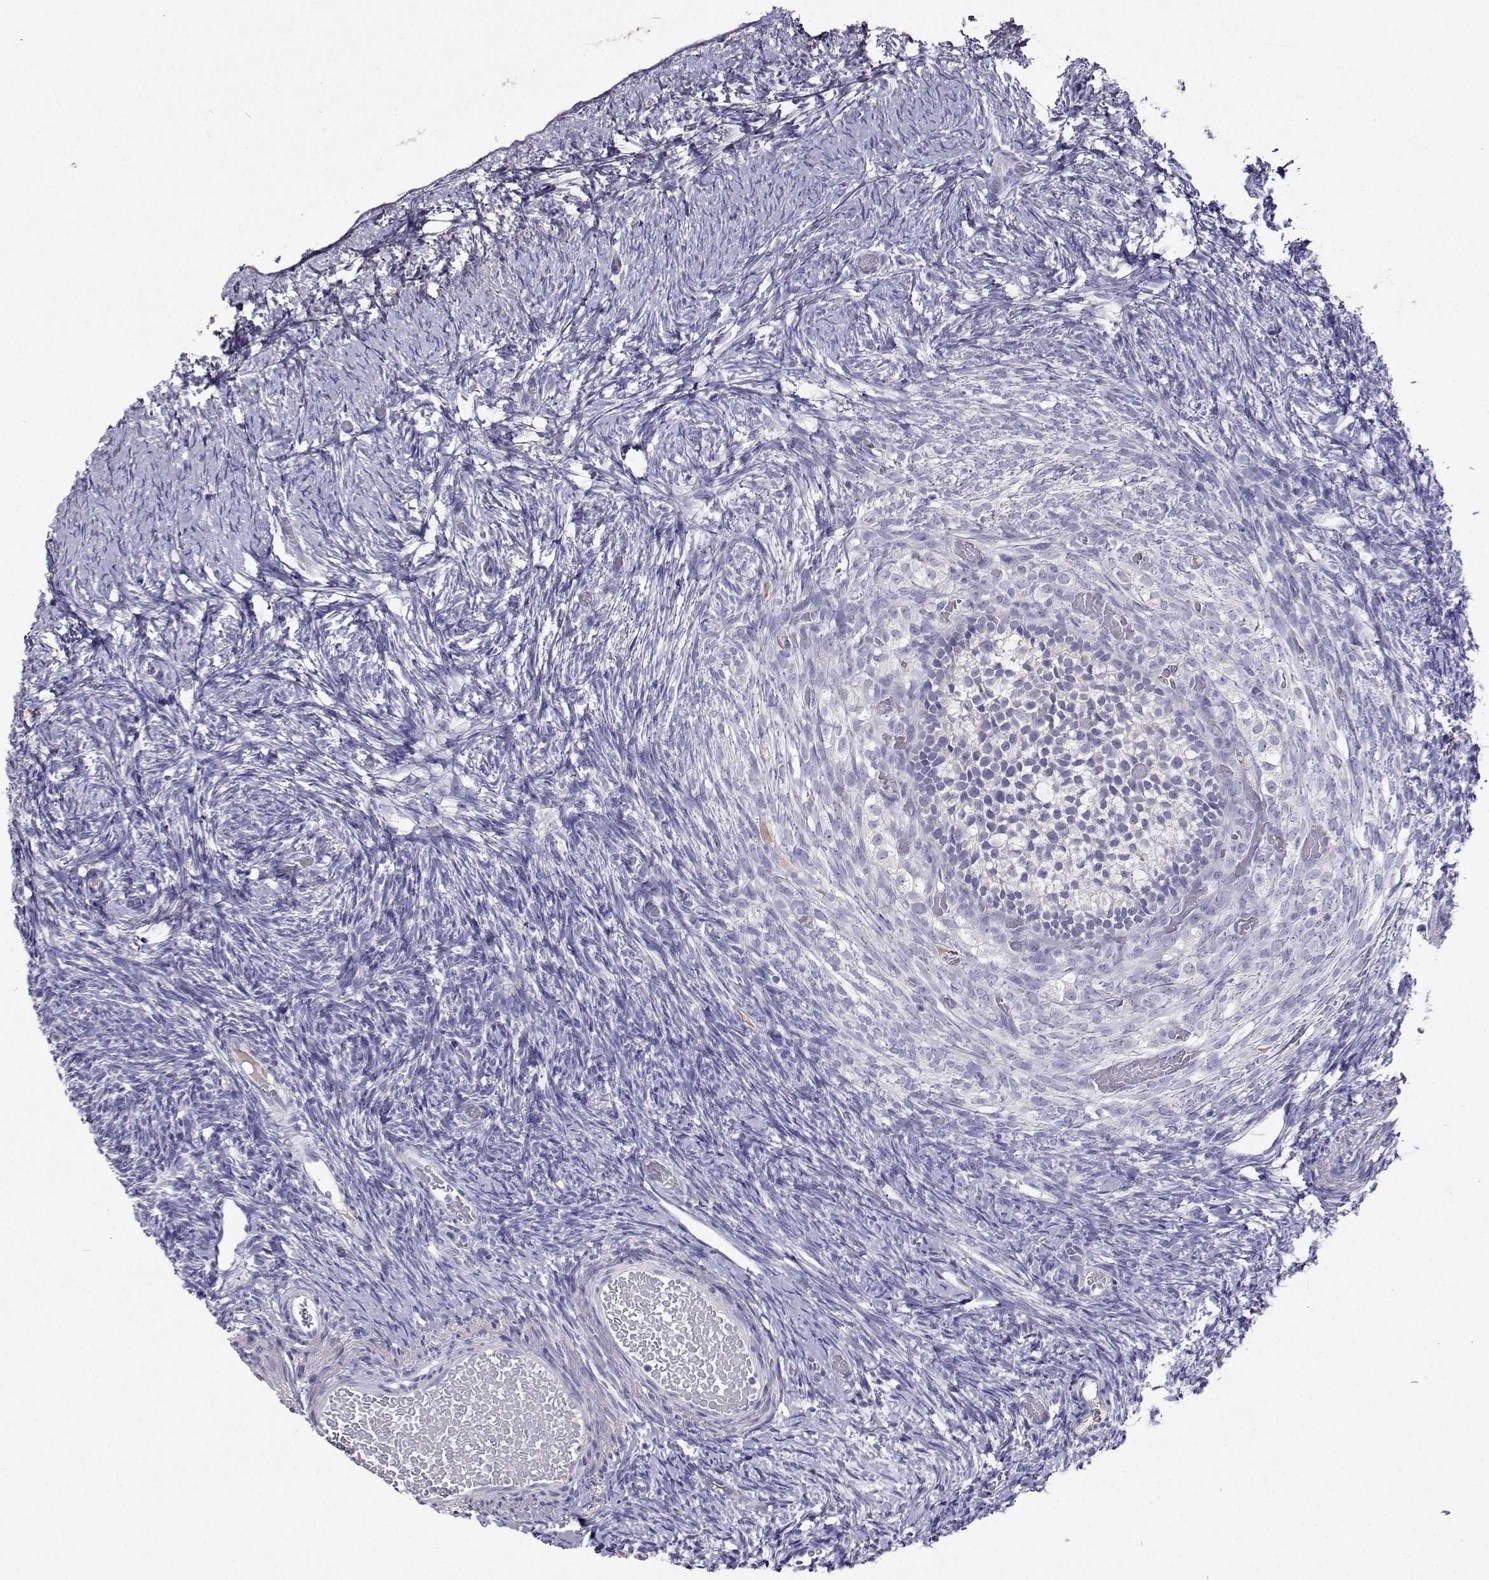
{"staining": {"intensity": "negative", "quantity": "none", "location": "none"}, "tissue": "ovary", "cell_type": "Follicle cells", "image_type": "normal", "snomed": [{"axis": "morphology", "description": "Normal tissue, NOS"}, {"axis": "topography", "description": "Ovary"}], "caption": "Ovary was stained to show a protein in brown. There is no significant expression in follicle cells. (Stains: DAB (3,3'-diaminobenzidine) immunohistochemistry (IHC) with hematoxylin counter stain, Microscopy: brightfield microscopy at high magnification).", "gene": "CFAP44", "patient": {"sex": "female", "age": 39}}